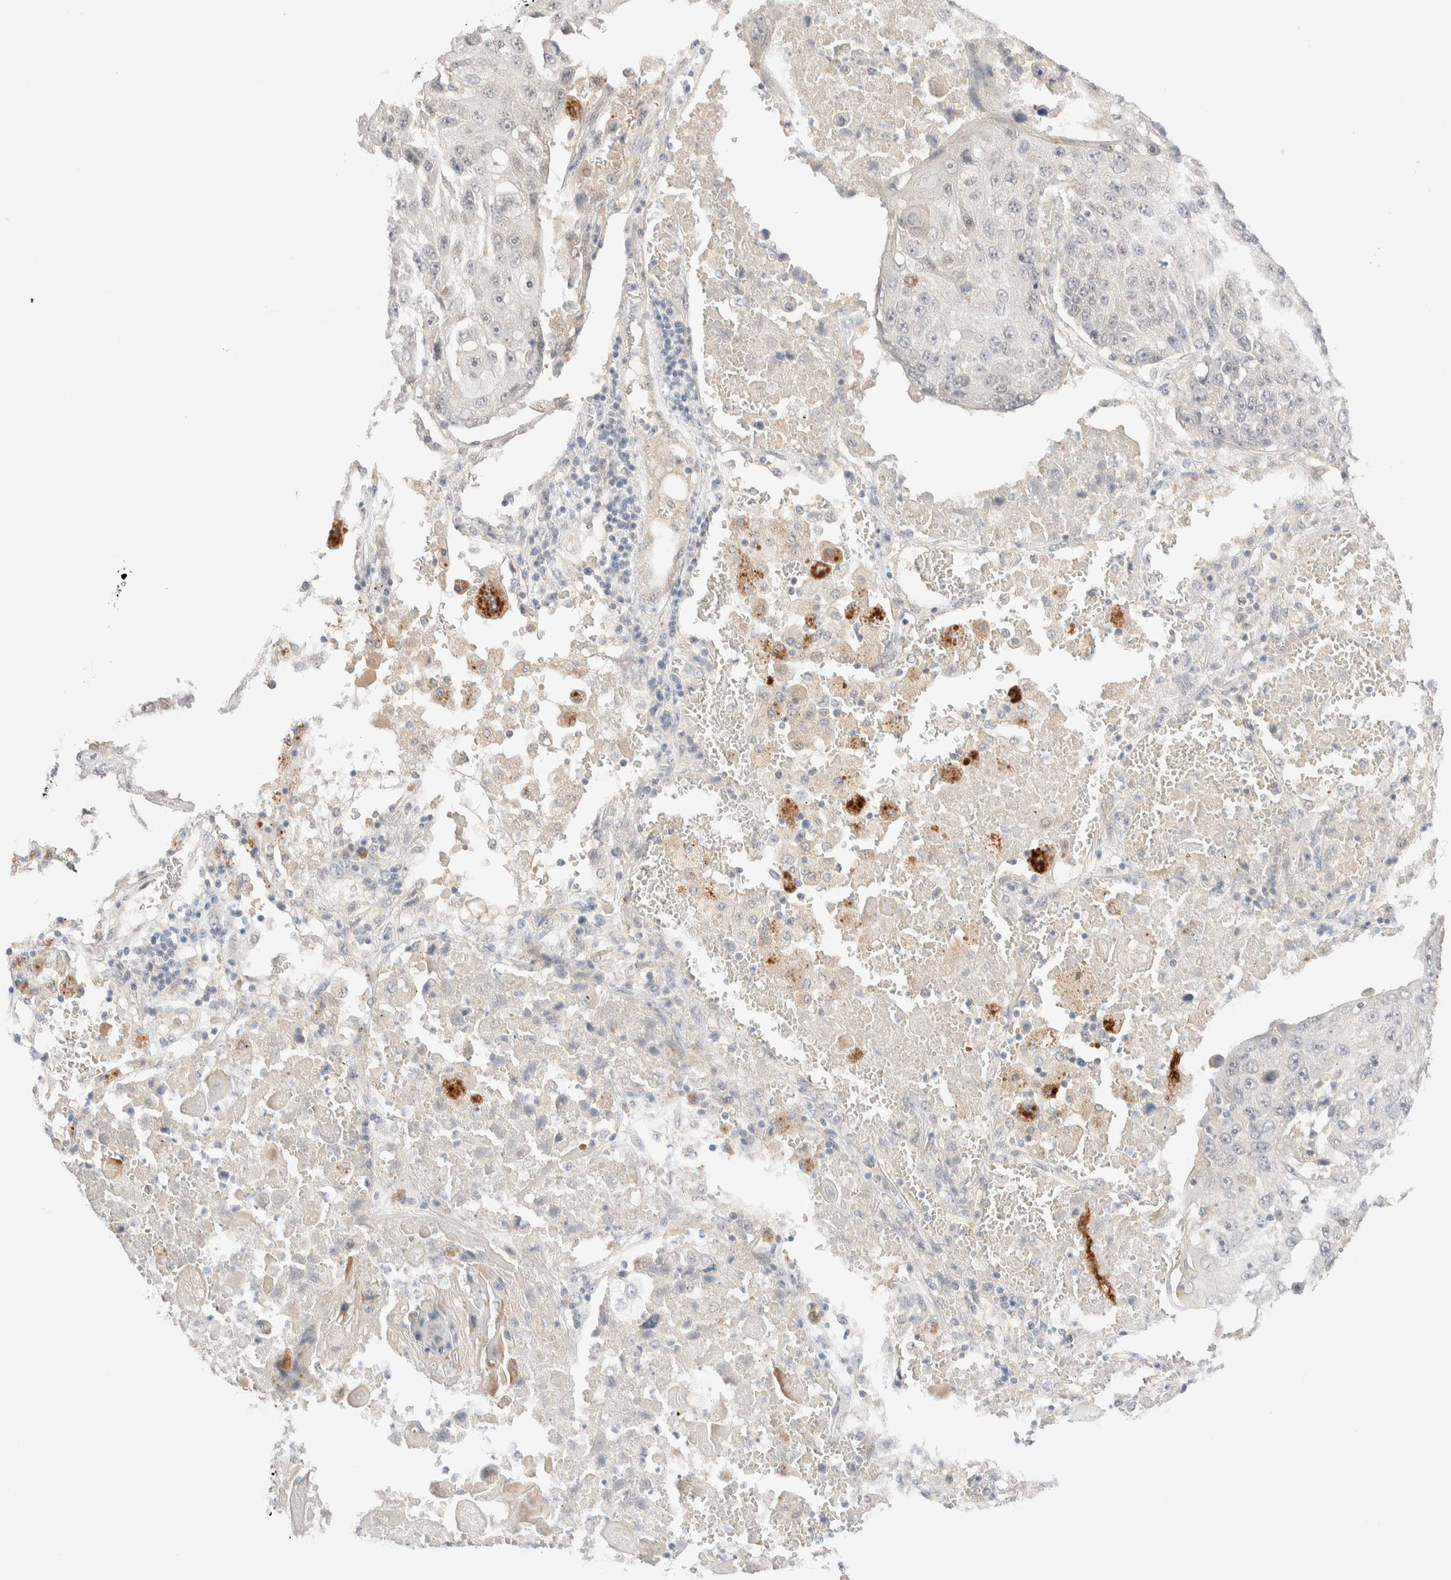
{"staining": {"intensity": "negative", "quantity": "none", "location": "none"}, "tissue": "lung cancer", "cell_type": "Tumor cells", "image_type": "cancer", "snomed": [{"axis": "morphology", "description": "Squamous cell carcinoma, NOS"}, {"axis": "topography", "description": "Lung"}], "caption": "Tumor cells are negative for protein expression in human lung cancer. (Stains: DAB (3,3'-diaminobenzidine) immunohistochemistry with hematoxylin counter stain, Microscopy: brightfield microscopy at high magnification).", "gene": "CHKA", "patient": {"sex": "male", "age": 61}}